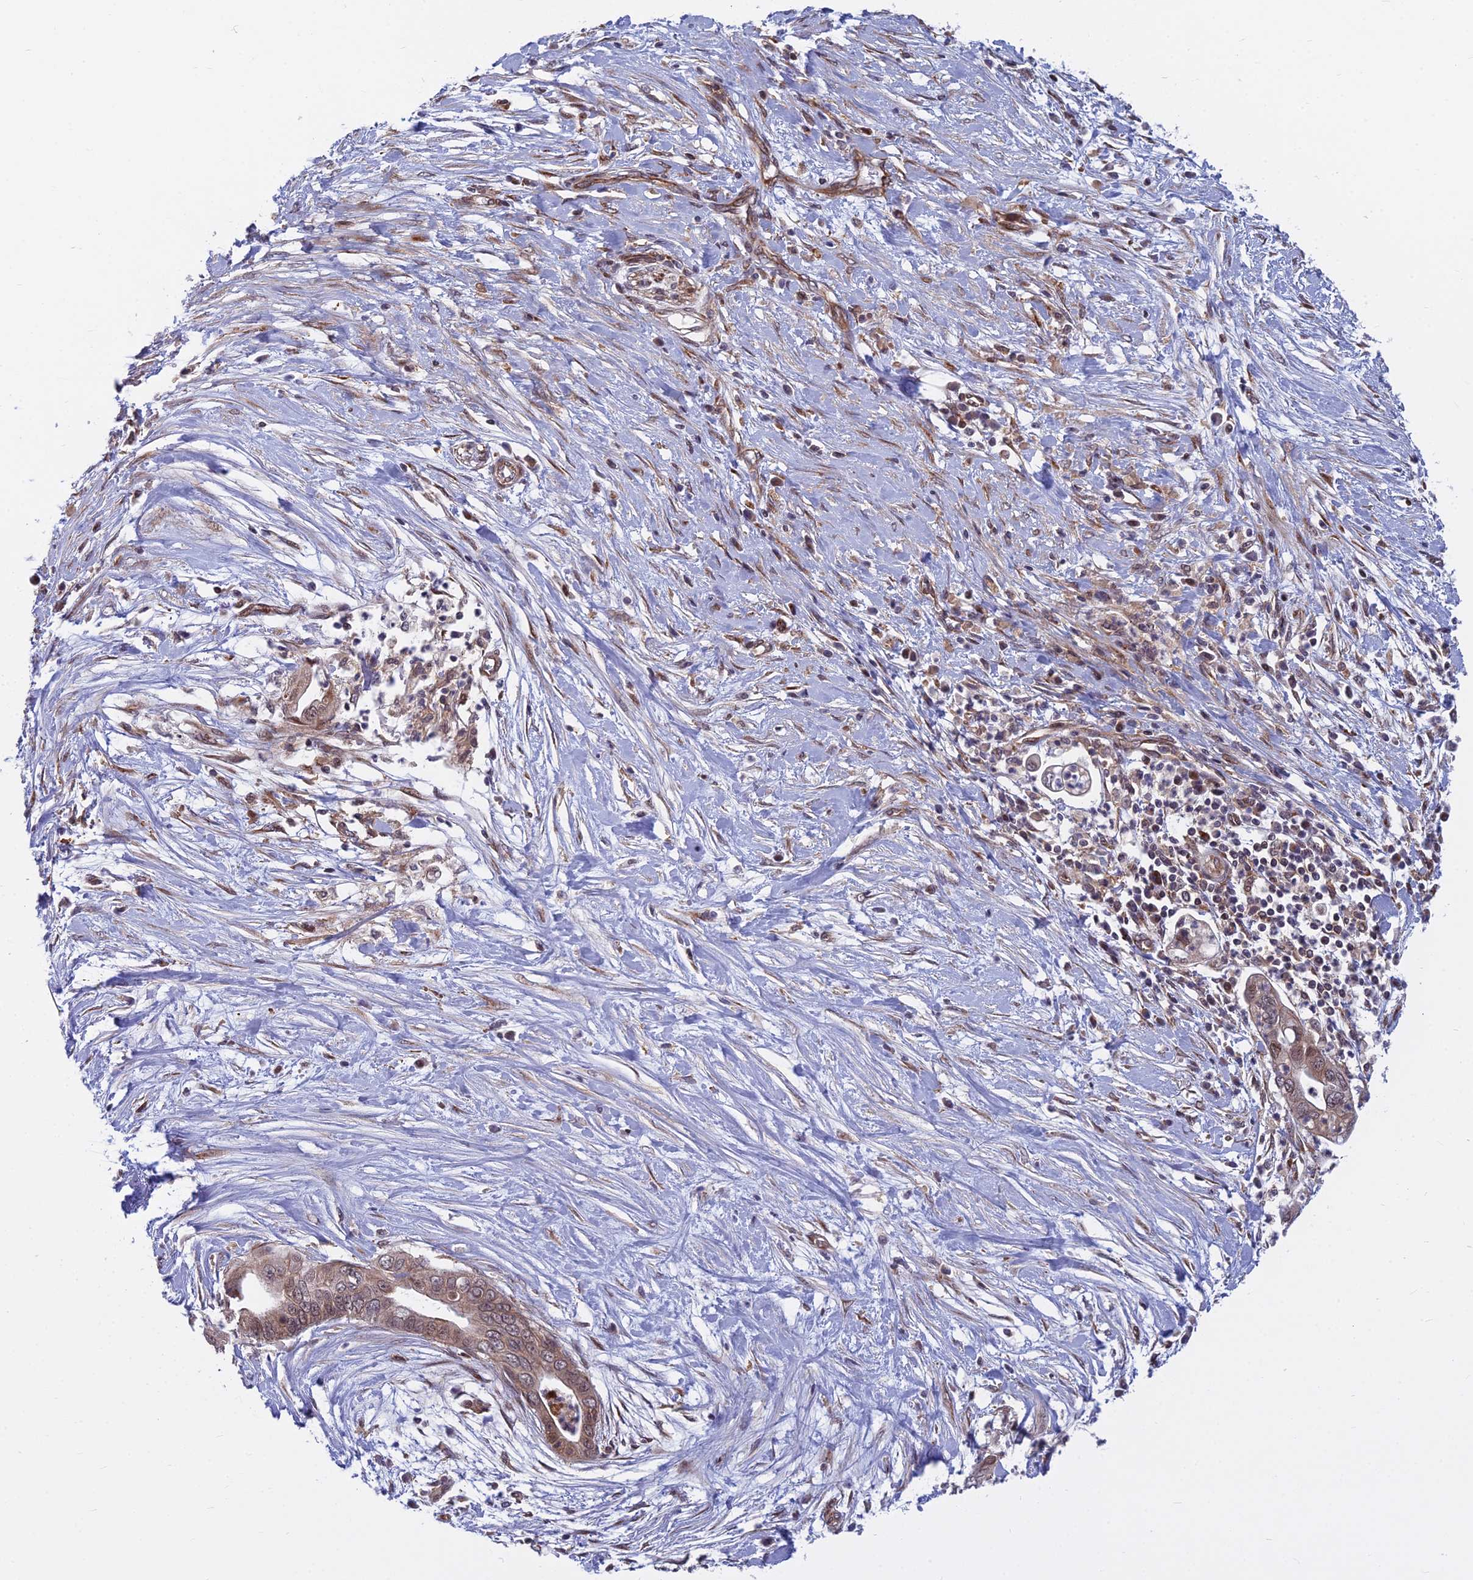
{"staining": {"intensity": "moderate", "quantity": ">75%", "location": "cytoplasmic/membranous,nuclear"}, "tissue": "pancreatic cancer", "cell_type": "Tumor cells", "image_type": "cancer", "snomed": [{"axis": "morphology", "description": "Adenocarcinoma, NOS"}, {"axis": "topography", "description": "Pancreas"}], "caption": "DAB (3,3'-diaminobenzidine) immunohistochemical staining of human pancreatic cancer demonstrates moderate cytoplasmic/membranous and nuclear protein positivity in about >75% of tumor cells.", "gene": "COMMD2", "patient": {"sex": "male", "age": 75}}